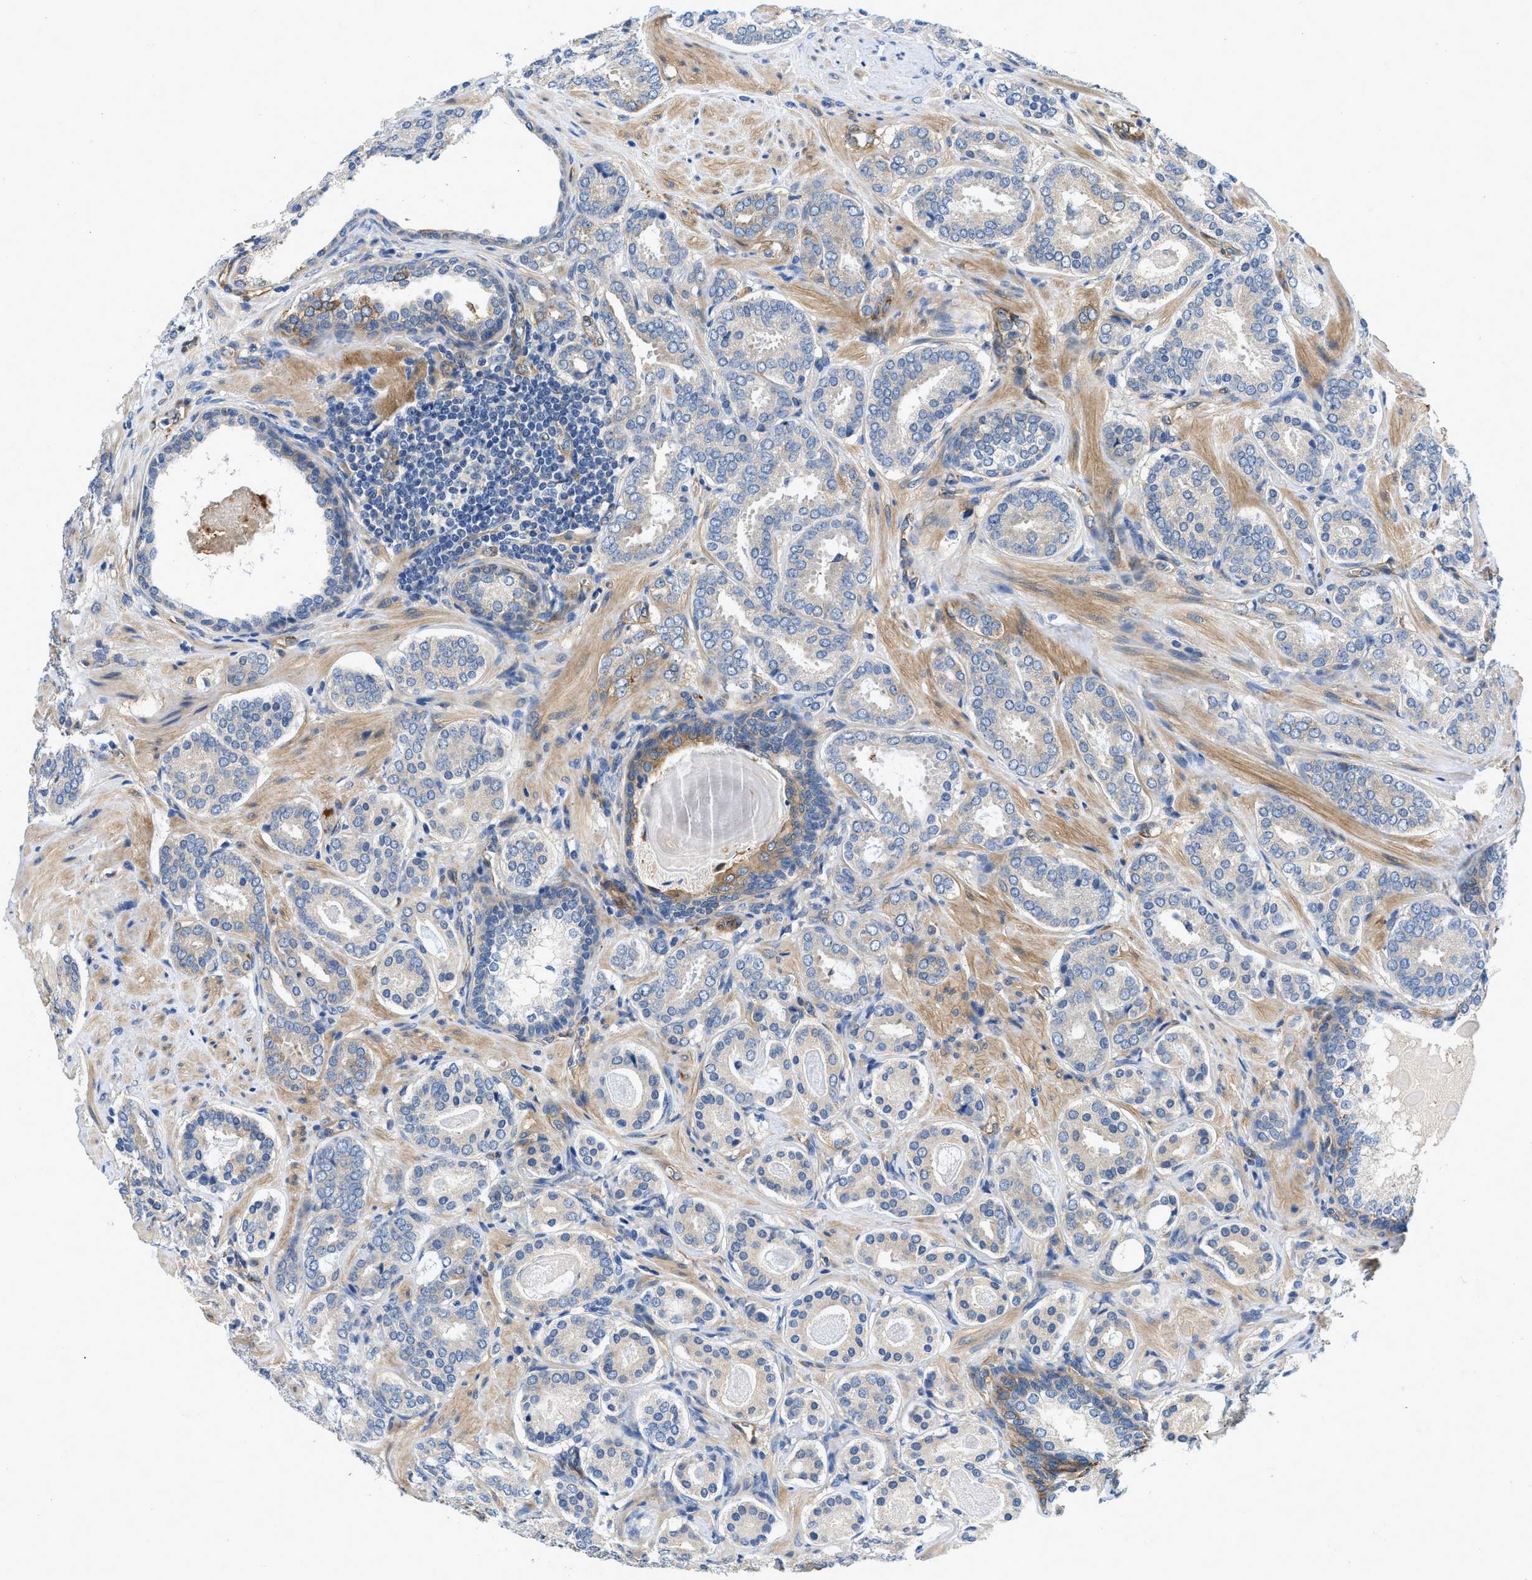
{"staining": {"intensity": "negative", "quantity": "none", "location": "none"}, "tissue": "prostate cancer", "cell_type": "Tumor cells", "image_type": "cancer", "snomed": [{"axis": "morphology", "description": "Adenocarcinoma, Low grade"}, {"axis": "topography", "description": "Prostate"}], "caption": "Immunohistochemical staining of prostate cancer reveals no significant expression in tumor cells.", "gene": "RAPH1", "patient": {"sex": "male", "age": 69}}